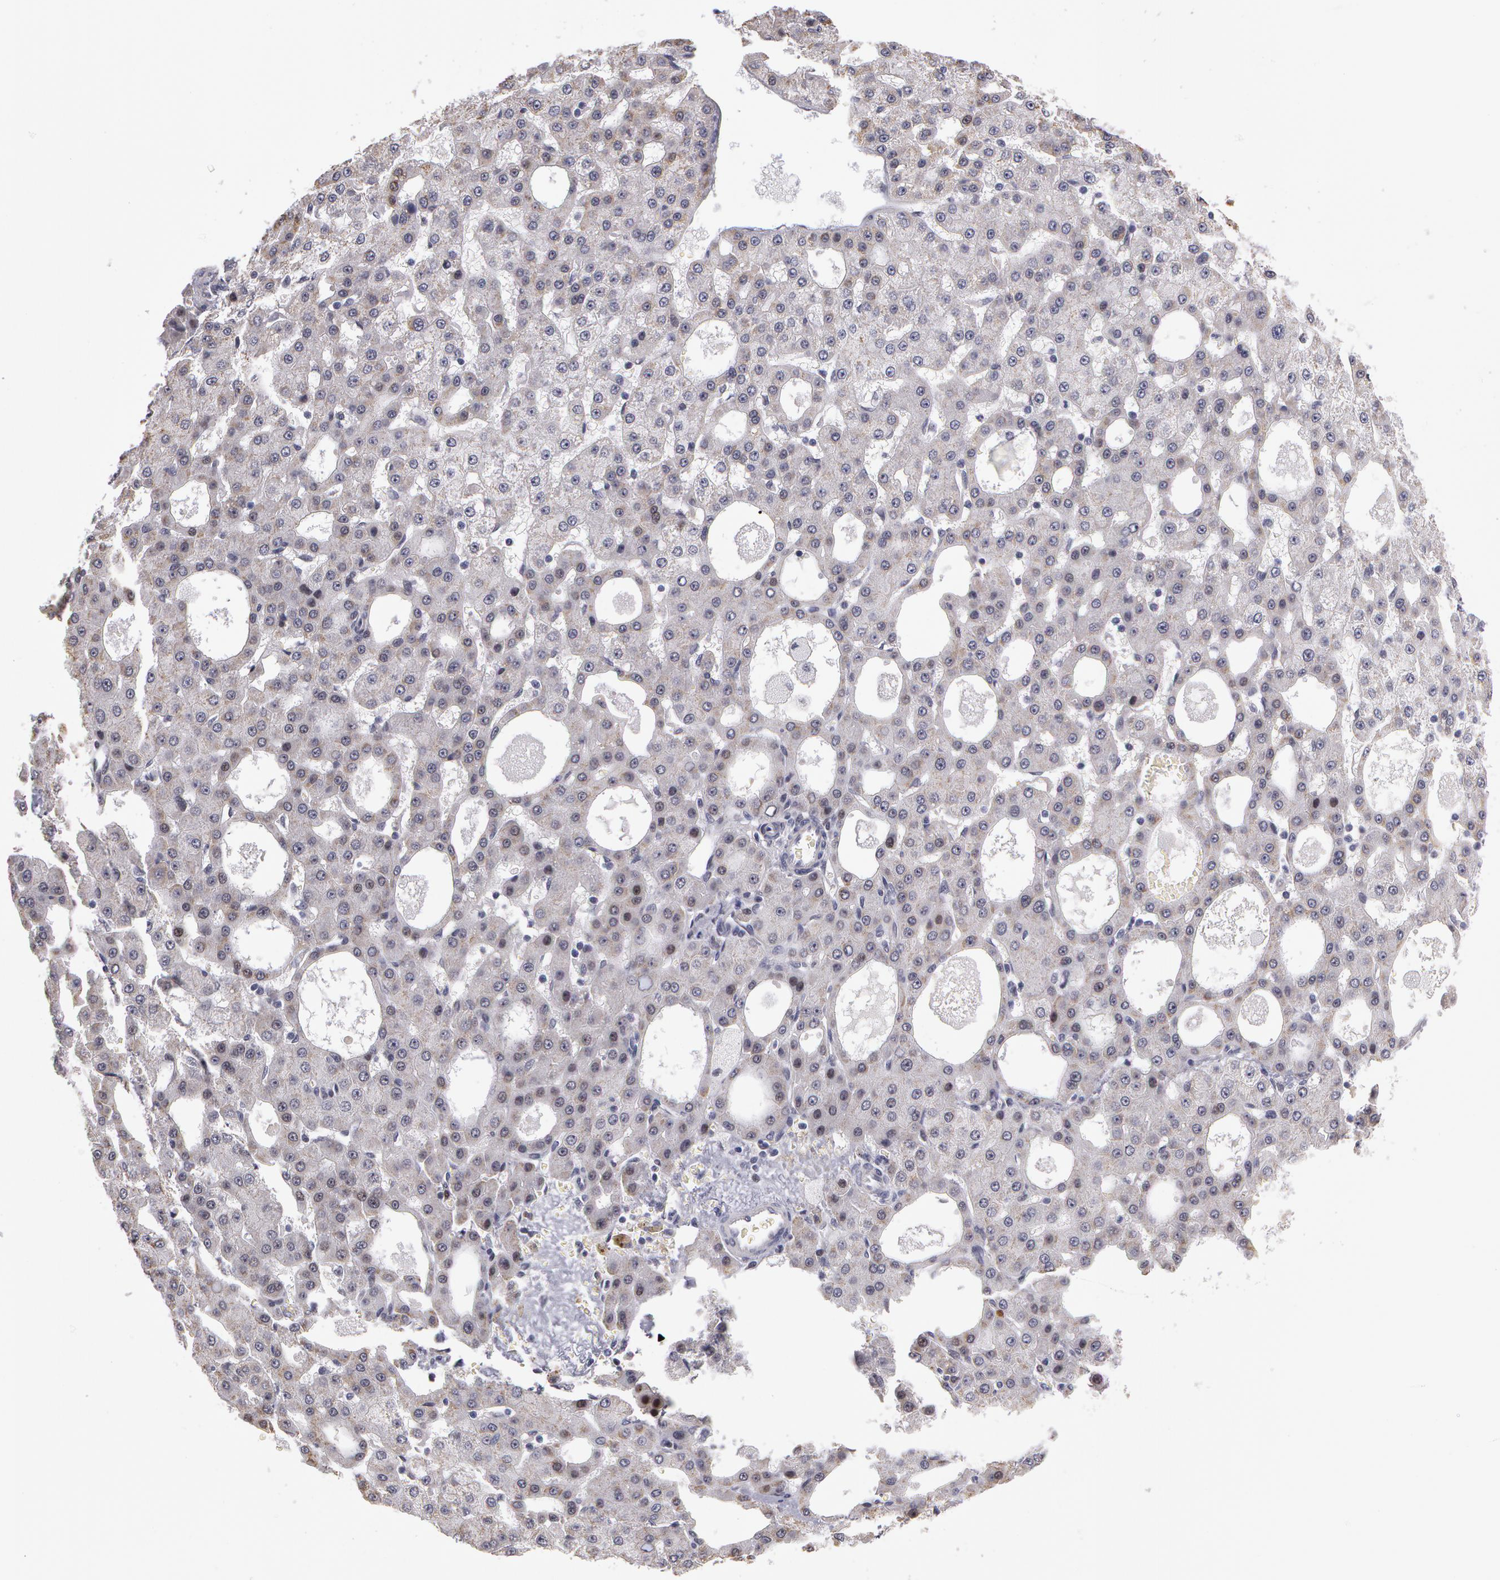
{"staining": {"intensity": "weak", "quantity": "<25%", "location": "nuclear"}, "tissue": "liver cancer", "cell_type": "Tumor cells", "image_type": "cancer", "snomed": [{"axis": "morphology", "description": "Carcinoma, Hepatocellular, NOS"}, {"axis": "topography", "description": "Liver"}], "caption": "High magnification brightfield microscopy of liver cancer (hepatocellular carcinoma) stained with DAB (3,3'-diaminobenzidine) (brown) and counterstained with hematoxylin (blue): tumor cells show no significant expression. Nuclei are stained in blue.", "gene": "PRICKLE1", "patient": {"sex": "male", "age": 47}}